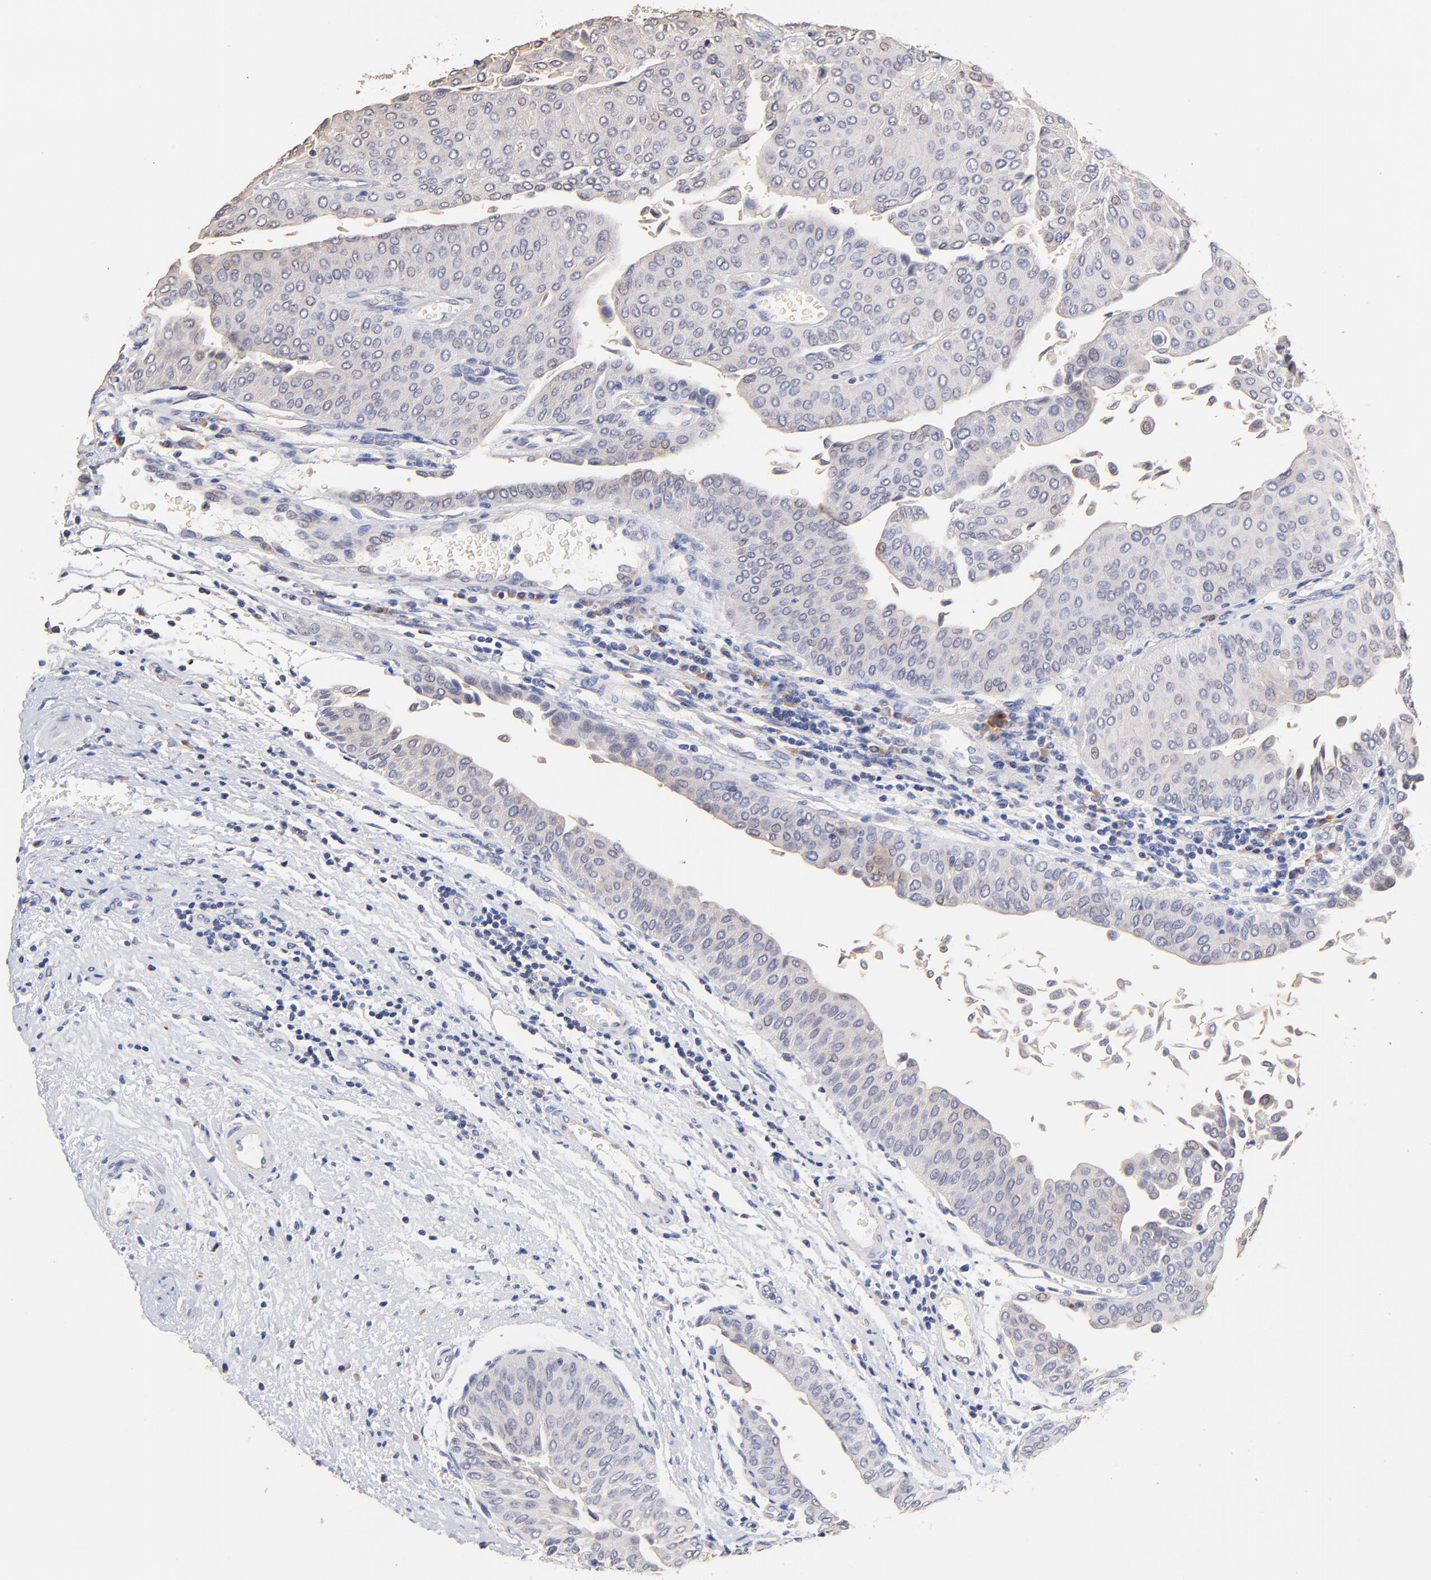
{"staining": {"intensity": "weak", "quantity": "25%-75%", "location": "cytoplasmic/membranous"}, "tissue": "urothelial cancer", "cell_type": "Tumor cells", "image_type": "cancer", "snomed": [{"axis": "morphology", "description": "Urothelial carcinoma, Low grade"}, {"axis": "topography", "description": "Urinary bladder"}], "caption": "Immunohistochemistry (IHC) staining of low-grade urothelial carcinoma, which exhibits low levels of weak cytoplasmic/membranous staining in approximately 25%-75% of tumor cells indicating weak cytoplasmic/membranous protein expression. The staining was performed using DAB (brown) for protein detection and nuclei were counterstained in hematoxylin (blue).", "gene": "TWNK", "patient": {"sex": "male", "age": 64}}